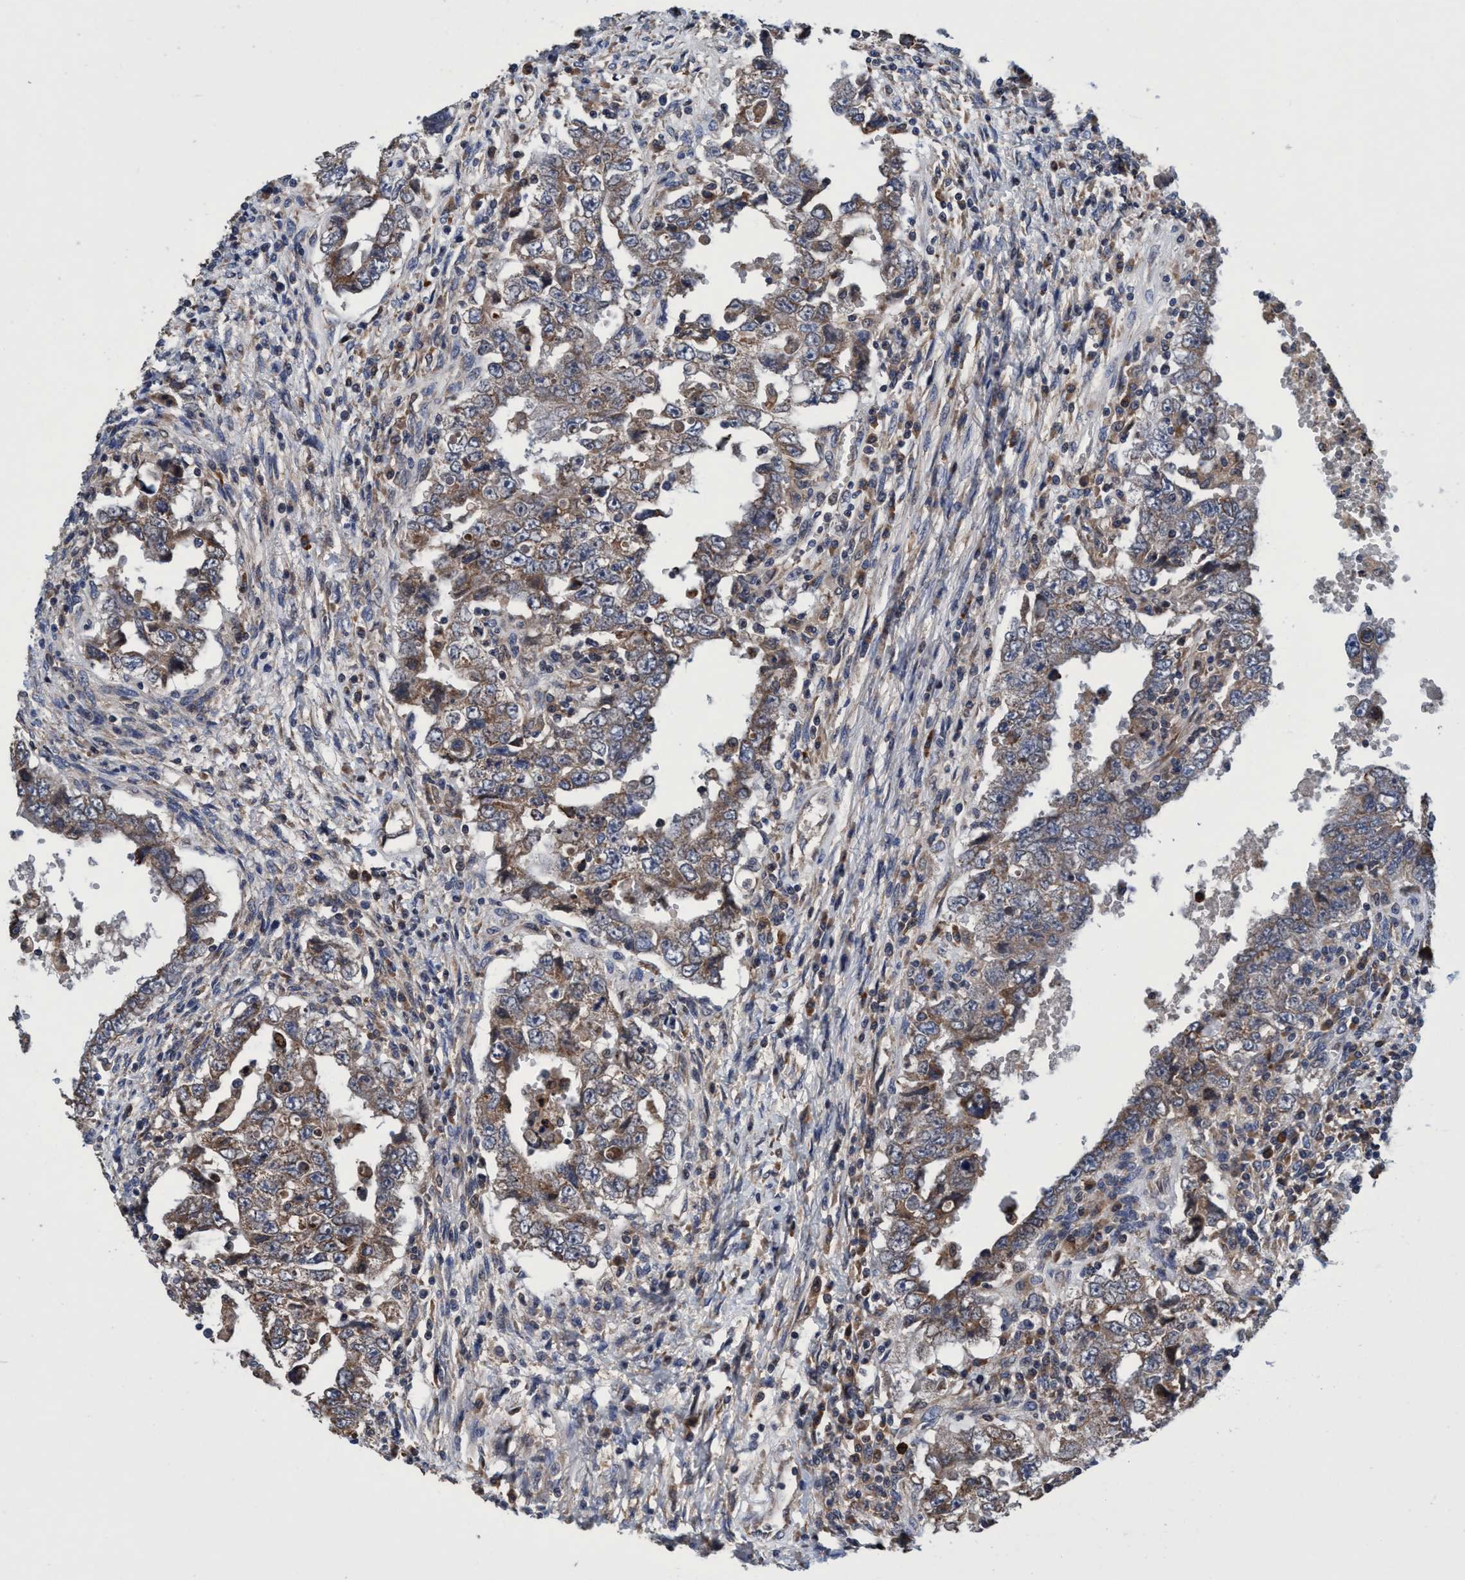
{"staining": {"intensity": "weak", "quantity": "25%-75%", "location": "cytoplasmic/membranous"}, "tissue": "testis cancer", "cell_type": "Tumor cells", "image_type": "cancer", "snomed": [{"axis": "morphology", "description": "Carcinoma, Embryonal, NOS"}, {"axis": "topography", "description": "Testis"}], "caption": "The micrograph shows immunohistochemical staining of testis cancer. There is weak cytoplasmic/membranous expression is identified in approximately 25%-75% of tumor cells. (DAB (3,3'-diaminobenzidine) = brown stain, brightfield microscopy at high magnification).", "gene": "CALCOCO2", "patient": {"sex": "male", "age": 26}}